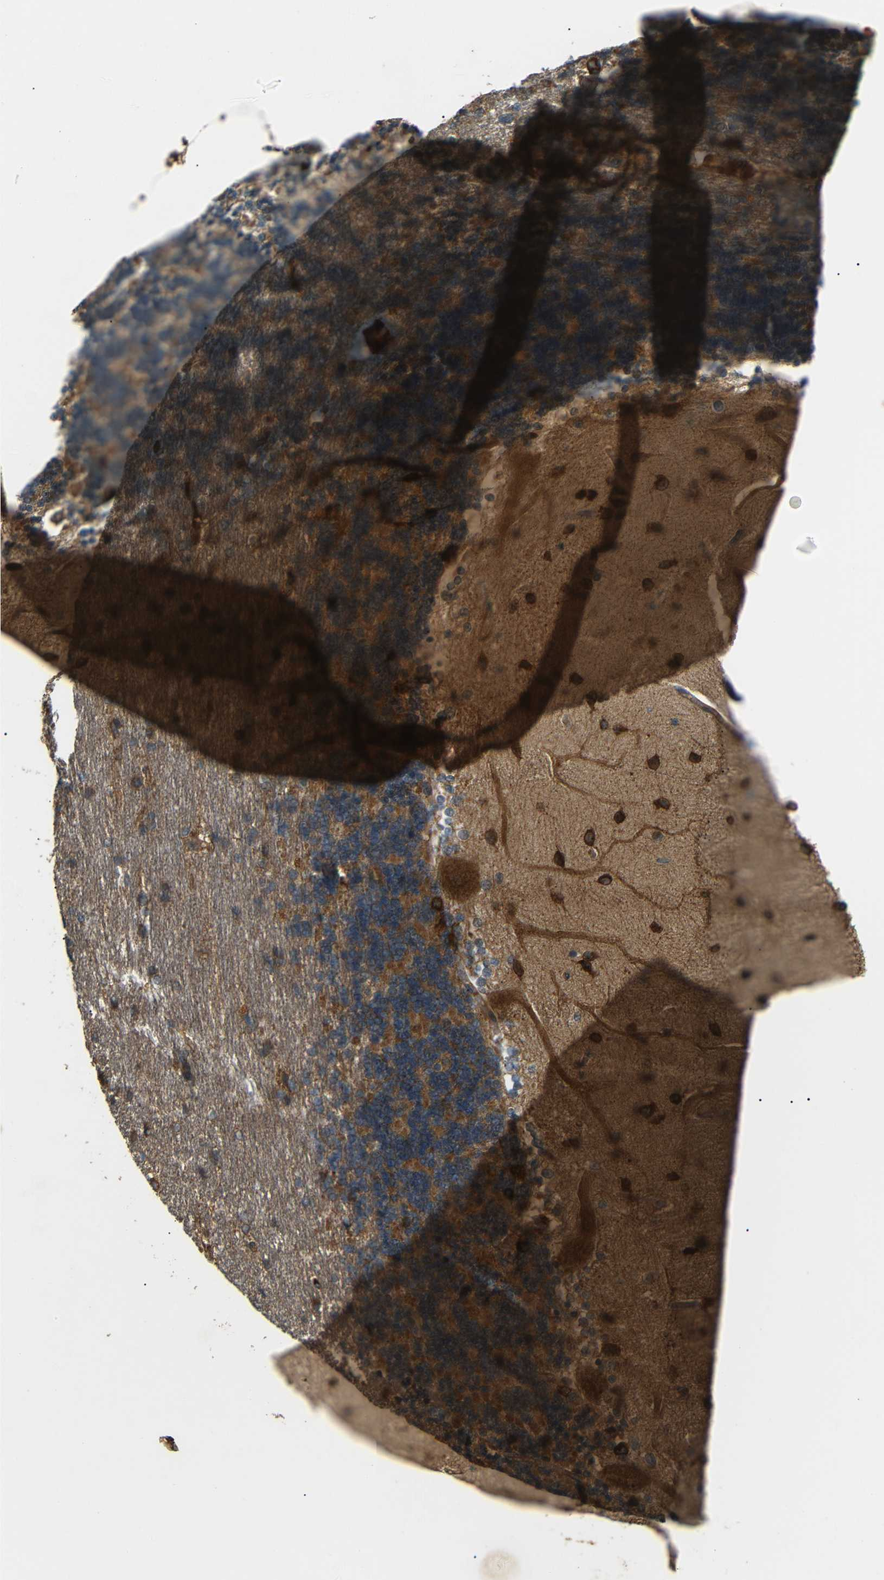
{"staining": {"intensity": "moderate", "quantity": ">75%", "location": "cytoplasmic/membranous"}, "tissue": "cerebellum", "cell_type": "Cells in granular layer", "image_type": "normal", "snomed": [{"axis": "morphology", "description": "Normal tissue, NOS"}, {"axis": "topography", "description": "Cerebellum"}], "caption": "The micrograph demonstrates a brown stain indicating the presence of a protein in the cytoplasmic/membranous of cells in granular layer in cerebellum. (DAB = brown stain, brightfield microscopy at high magnification).", "gene": "ATP7A", "patient": {"sex": "female", "age": 54}}